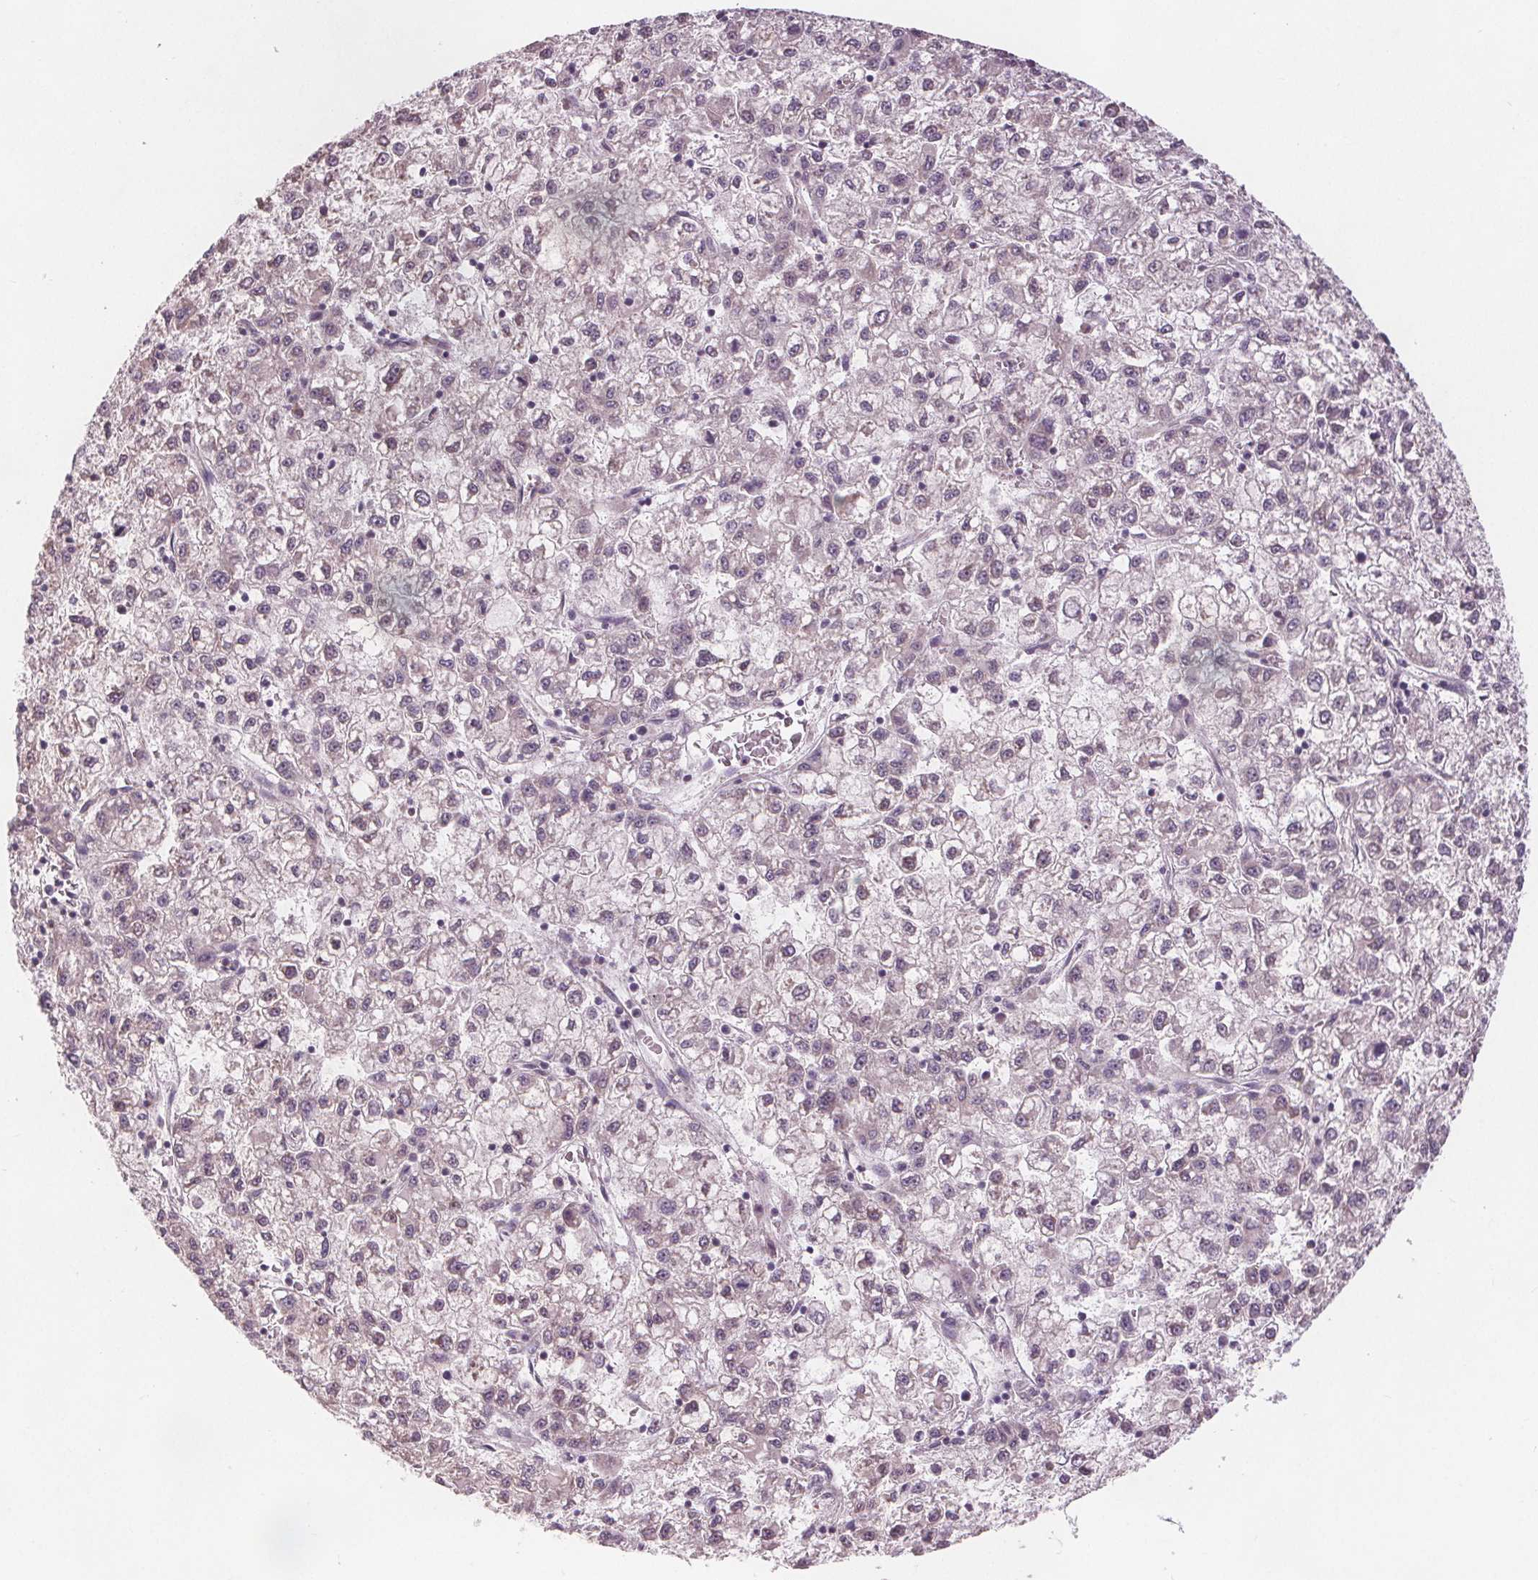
{"staining": {"intensity": "negative", "quantity": "none", "location": "none"}, "tissue": "liver cancer", "cell_type": "Tumor cells", "image_type": "cancer", "snomed": [{"axis": "morphology", "description": "Carcinoma, Hepatocellular, NOS"}, {"axis": "topography", "description": "Liver"}], "caption": "Immunohistochemistry image of liver cancer (hepatocellular carcinoma) stained for a protein (brown), which displays no staining in tumor cells.", "gene": "TMEM80", "patient": {"sex": "male", "age": 40}}